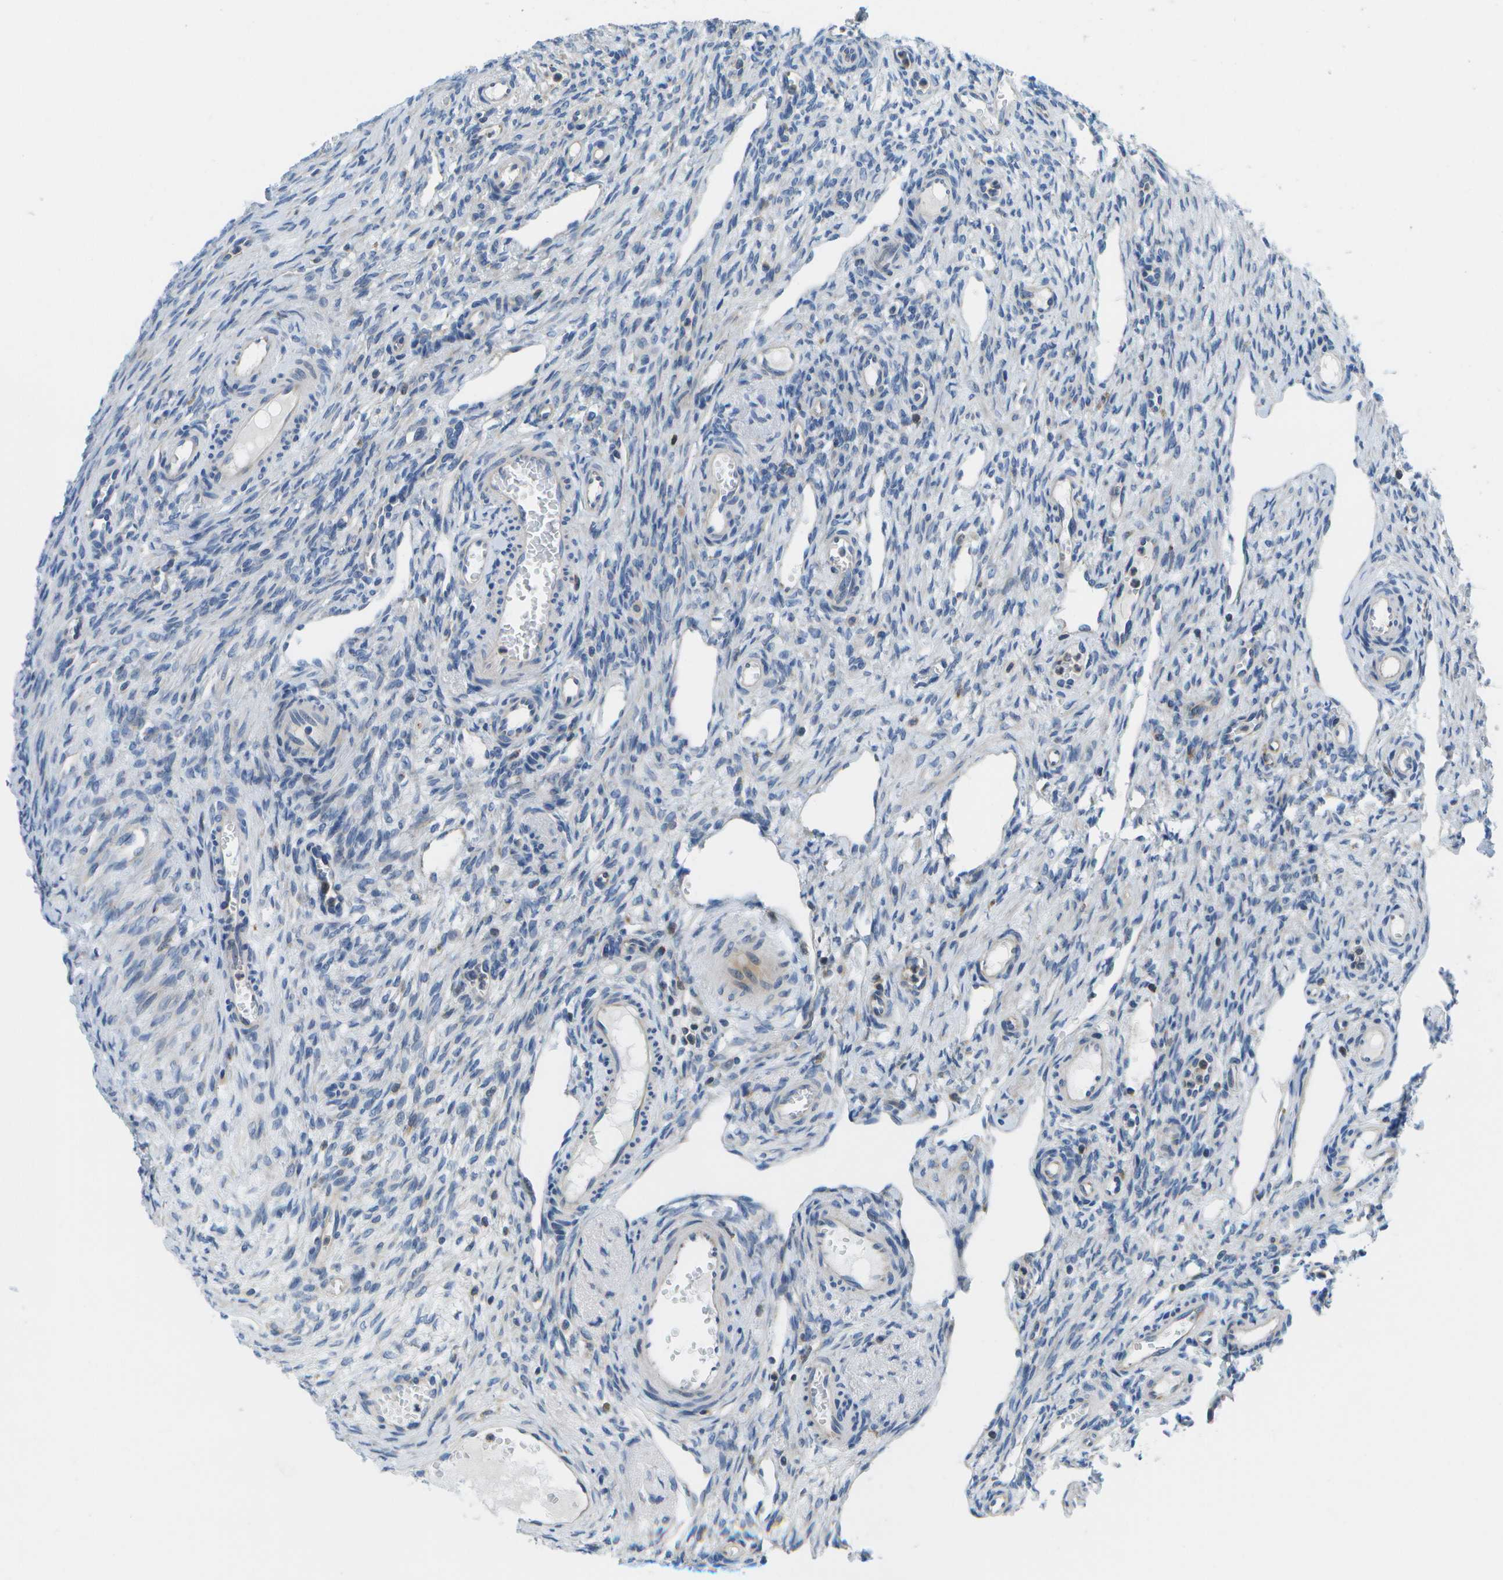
{"staining": {"intensity": "negative", "quantity": "none", "location": "none"}, "tissue": "ovary", "cell_type": "Ovarian stroma cells", "image_type": "normal", "snomed": [{"axis": "morphology", "description": "Normal tissue, NOS"}, {"axis": "topography", "description": "Ovary"}], "caption": "Image shows no significant protein positivity in ovarian stroma cells of normal ovary. Nuclei are stained in blue.", "gene": "GDF5", "patient": {"sex": "female", "age": 33}}